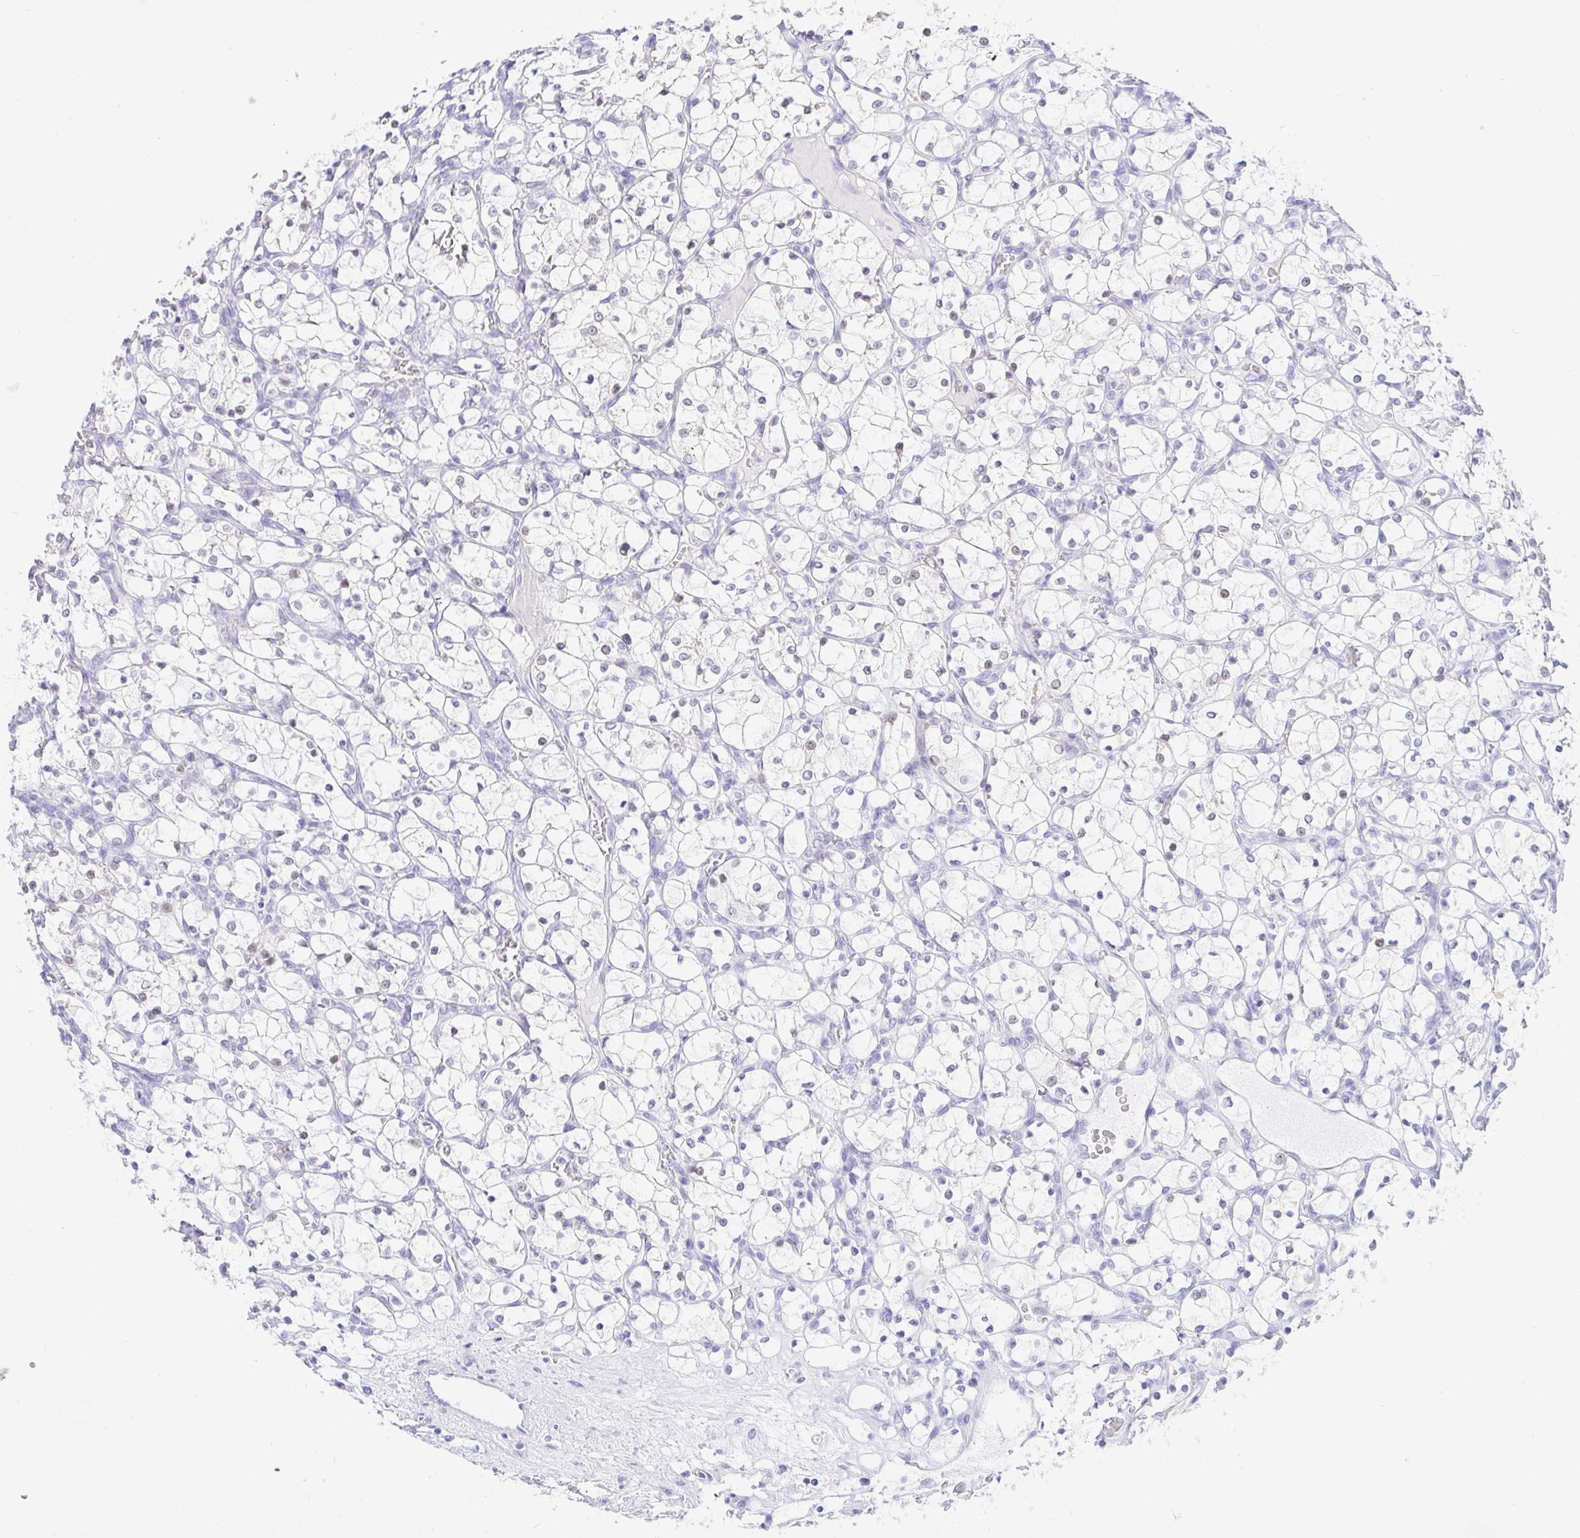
{"staining": {"intensity": "negative", "quantity": "none", "location": "none"}, "tissue": "renal cancer", "cell_type": "Tumor cells", "image_type": "cancer", "snomed": [{"axis": "morphology", "description": "Adenocarcinoma, NOS"}, {"axis": "topography", "description": "Kidney"}], "caption": "Tumor cells are negative for protein expression in human adenocarcinoma (renal).", "gene": "PAX8", "patient": {"sex": "female", "age": 69}}